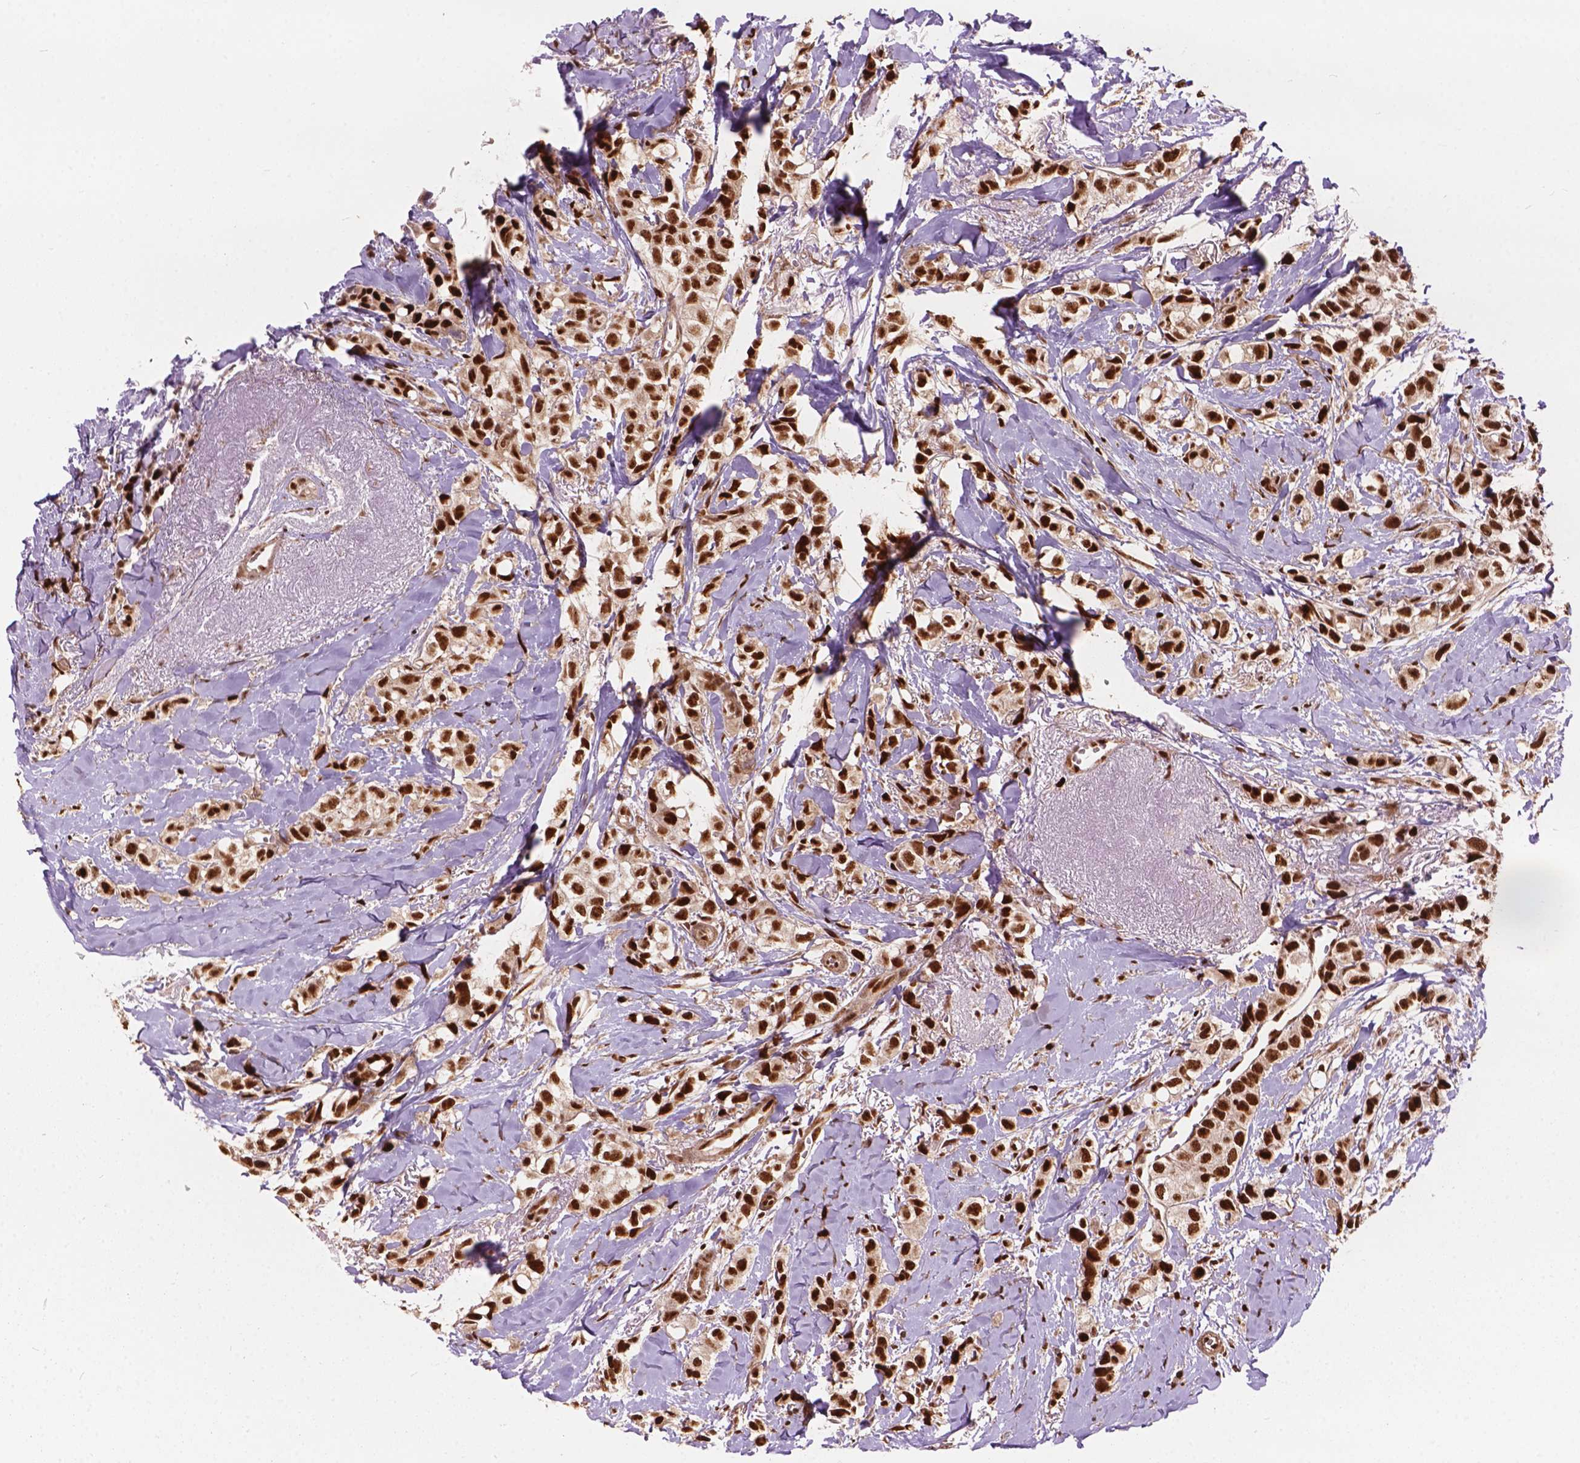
{"staining": {"intensity": "moderate", "quantity": ">75%", "location": "nuclear"}, "tissue": "breast cancer", "cell_type": "Tumor cells", "image_type": "cancer", "snomed": [{"axis": "morphology", "description": "Duct carcinoma"}, {"axis": "topography", "description": "Breast"}], "caption": "Protein expression analysis of human breast cancer reveals moderate nuclear staining in about >75% of tumor cells. (DAB (3,3'-diaminobenzidine) IHC, brown staining for protein, blue staining for nuclei).", "gene": "ANP32B", "patient": {"sex": "female", "age": 85}}